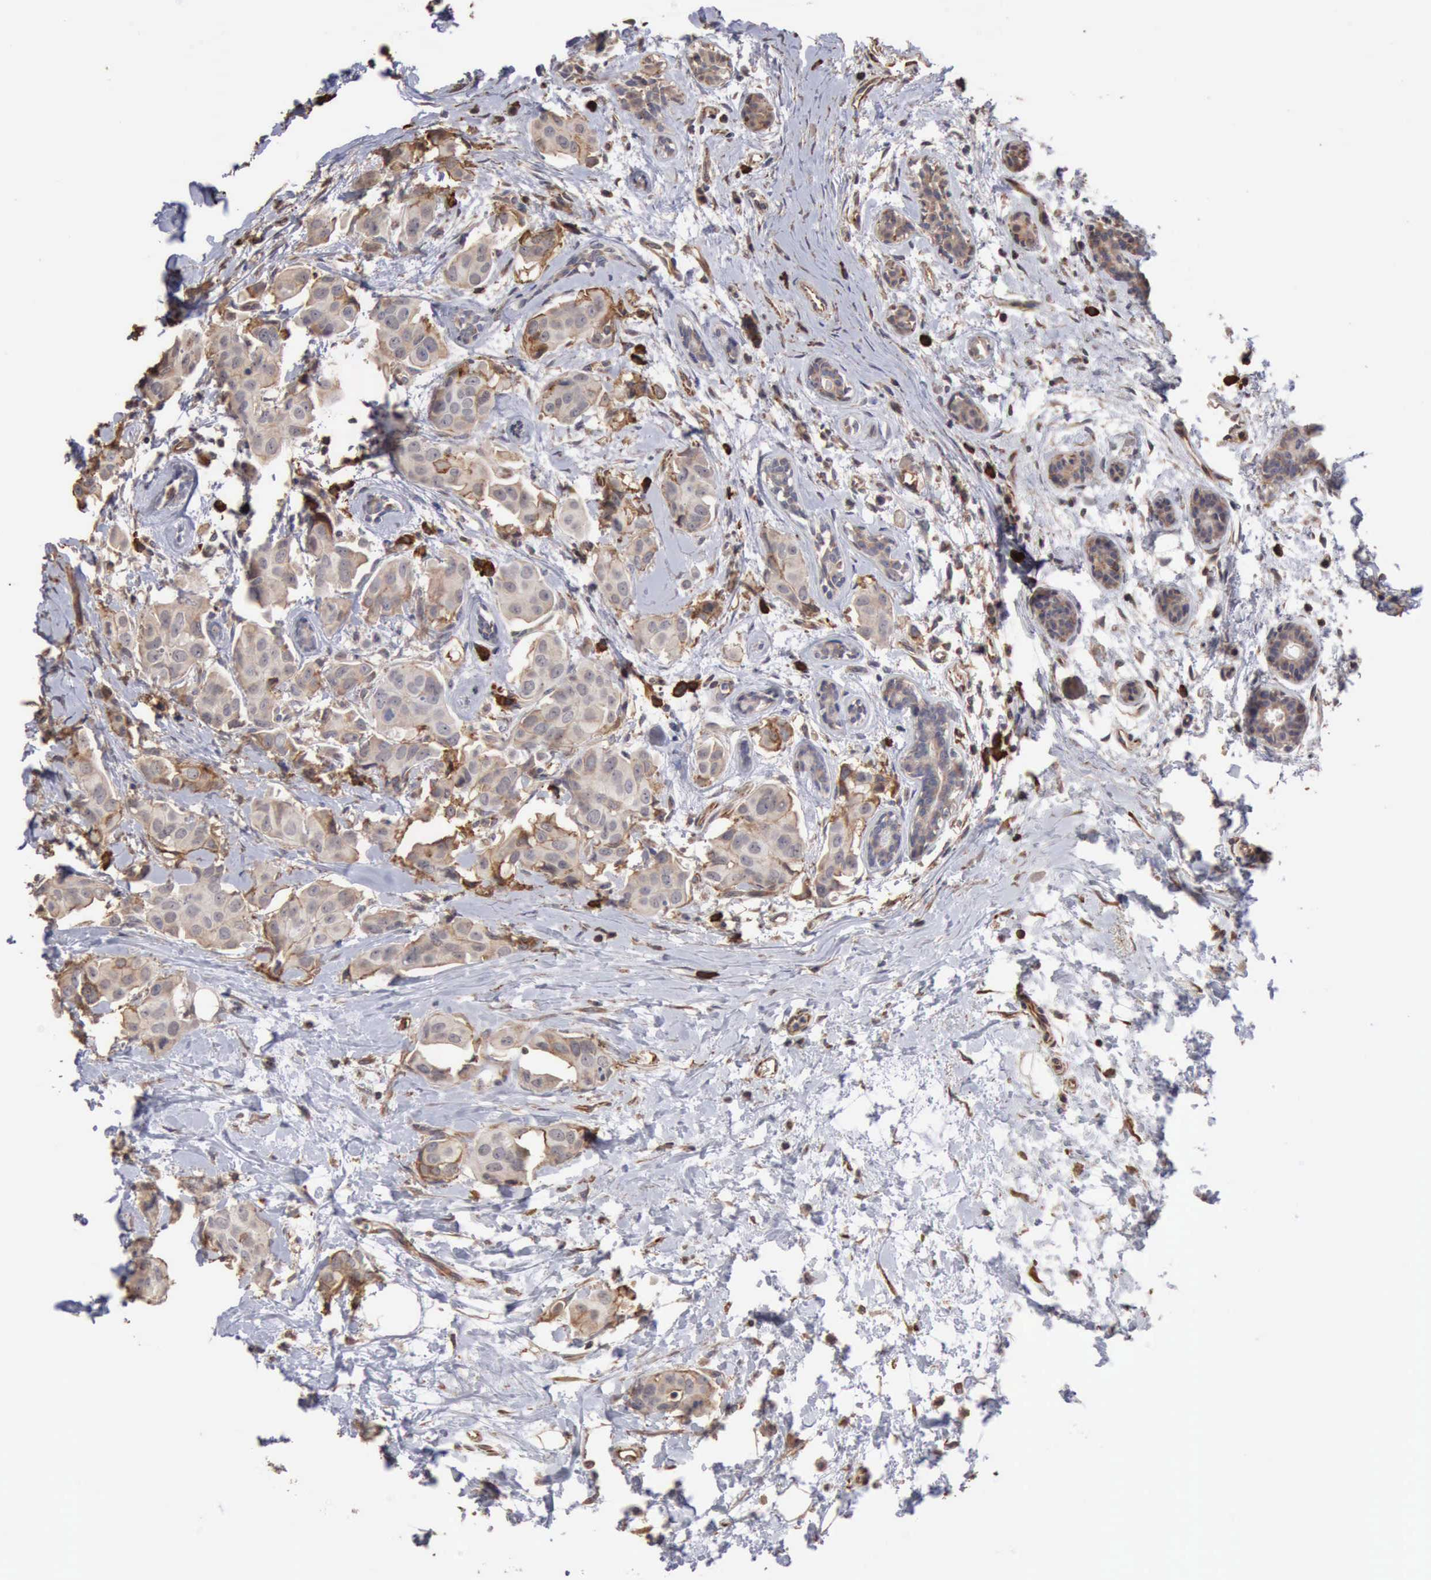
{"staining": {"intensity": "weak", "quantity": "25%-75%", "location": "cytoplasmic/membranous"}, "tissue": "breast cancer", "cell_type": "Tumor cells", "image_type": "cancer", "snomed": [{"axis": "morphology", "description": "Duct carcinoma"}, {"axis": "topography", "description": "Breast"}], "caption": "IHC of human breast cancer shows low levels of weak cytoplasmic/membranous expression in approximately 25%-75% of tumor cells. (IHC, brightfield microscopy, high magnification).", "gene": "GPR101", "patient": {"sex": "female", "age": 40}}